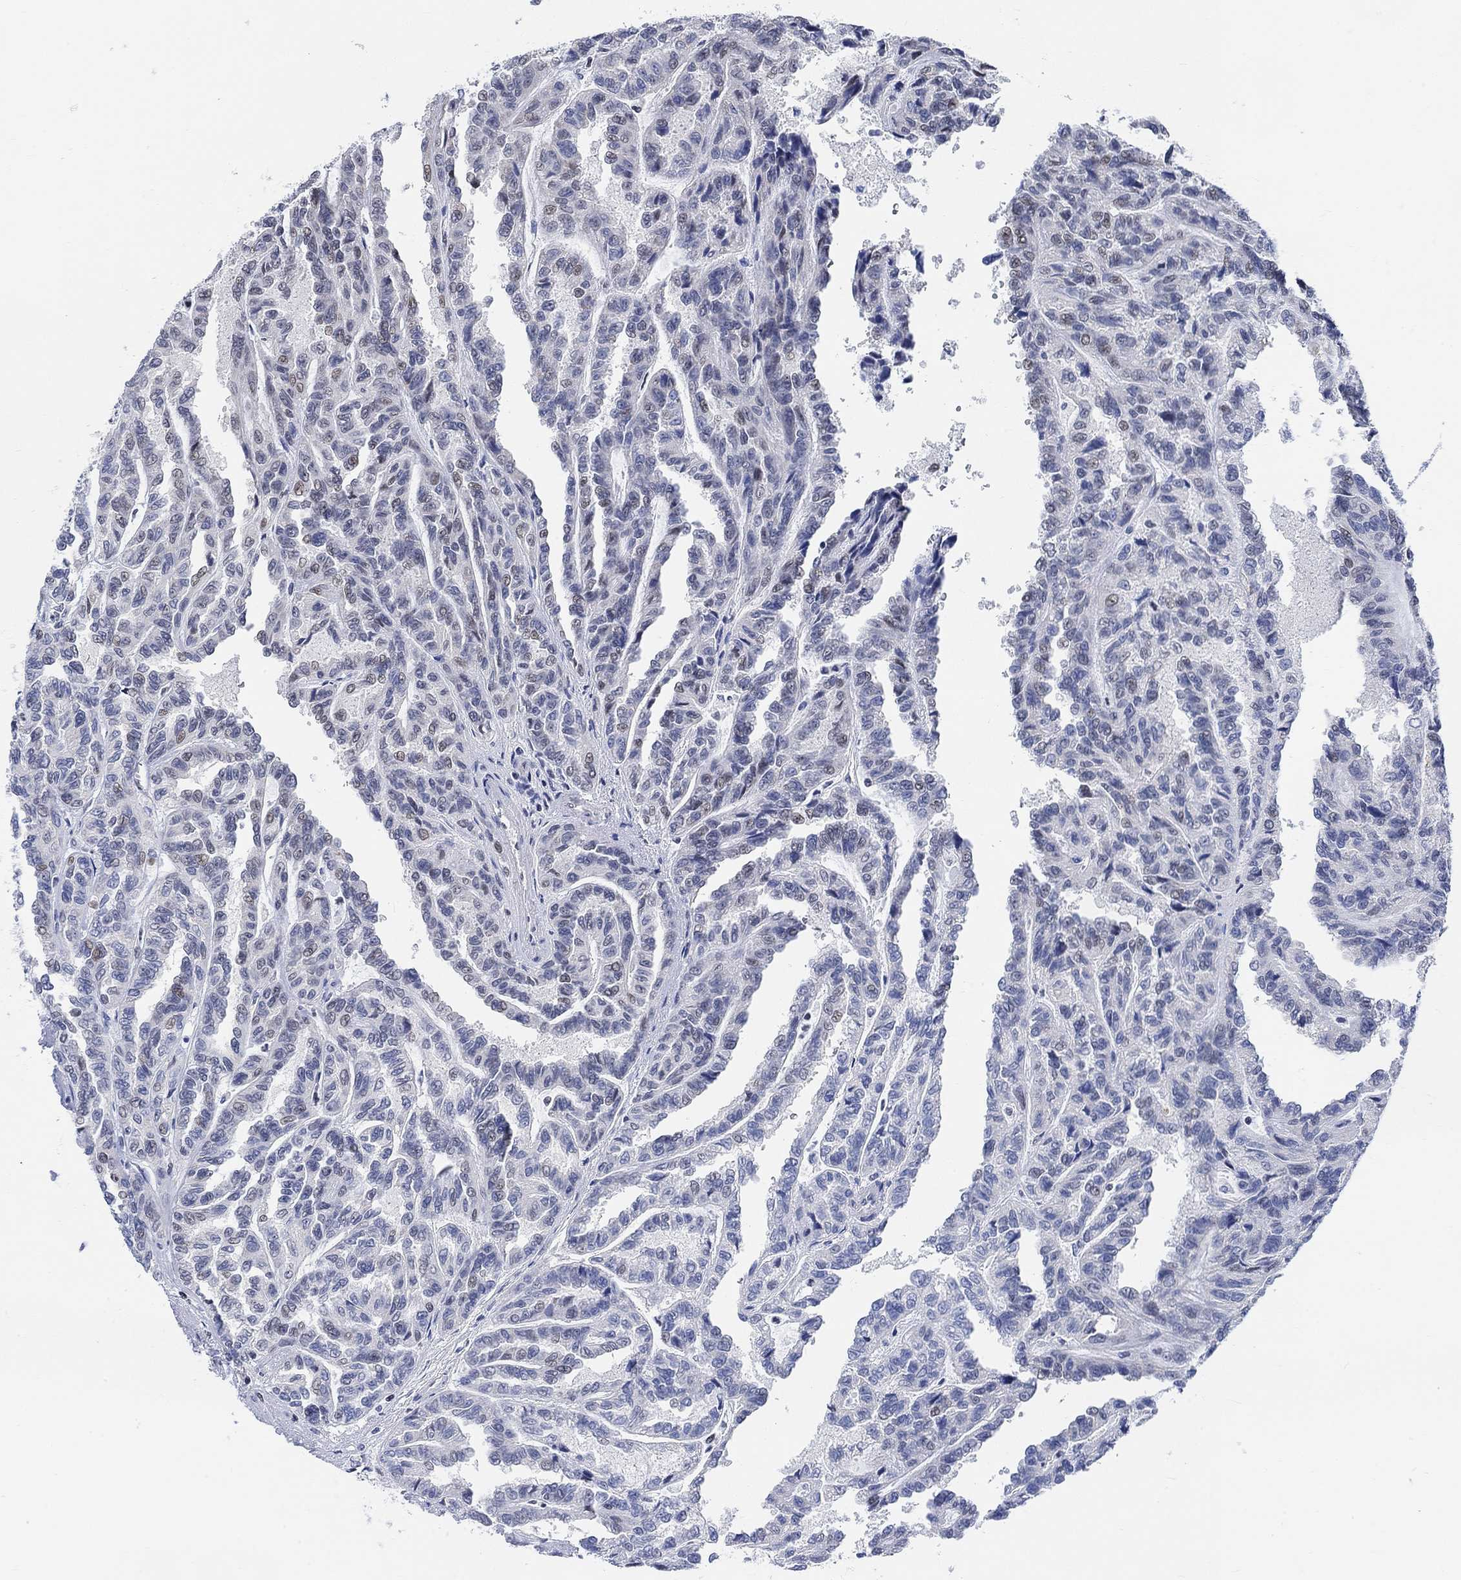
{"staining": {"intensity": "negative", "quantity": "none", "location": "none"}, "tissue": "renal cancer", "cell_type": "Tumor cells", "image_type": "cancer", "snomed": [{"axis": "morphology", "description": "Adenocarcinoma, NOS"}, {"axis": "topography", "description": "Kidney"}], "caption": "Immunohistochemistry of human adenocarcinoma (renal) reveals no staining in tumor cells. The staining is performed using DAB (3,3'-diaminobenzidine) brown chromogen with nuclei counter-stained in using hematoxylin.", "gene": "KCNH8", "patient": {"sex": "male", "age": 79}}